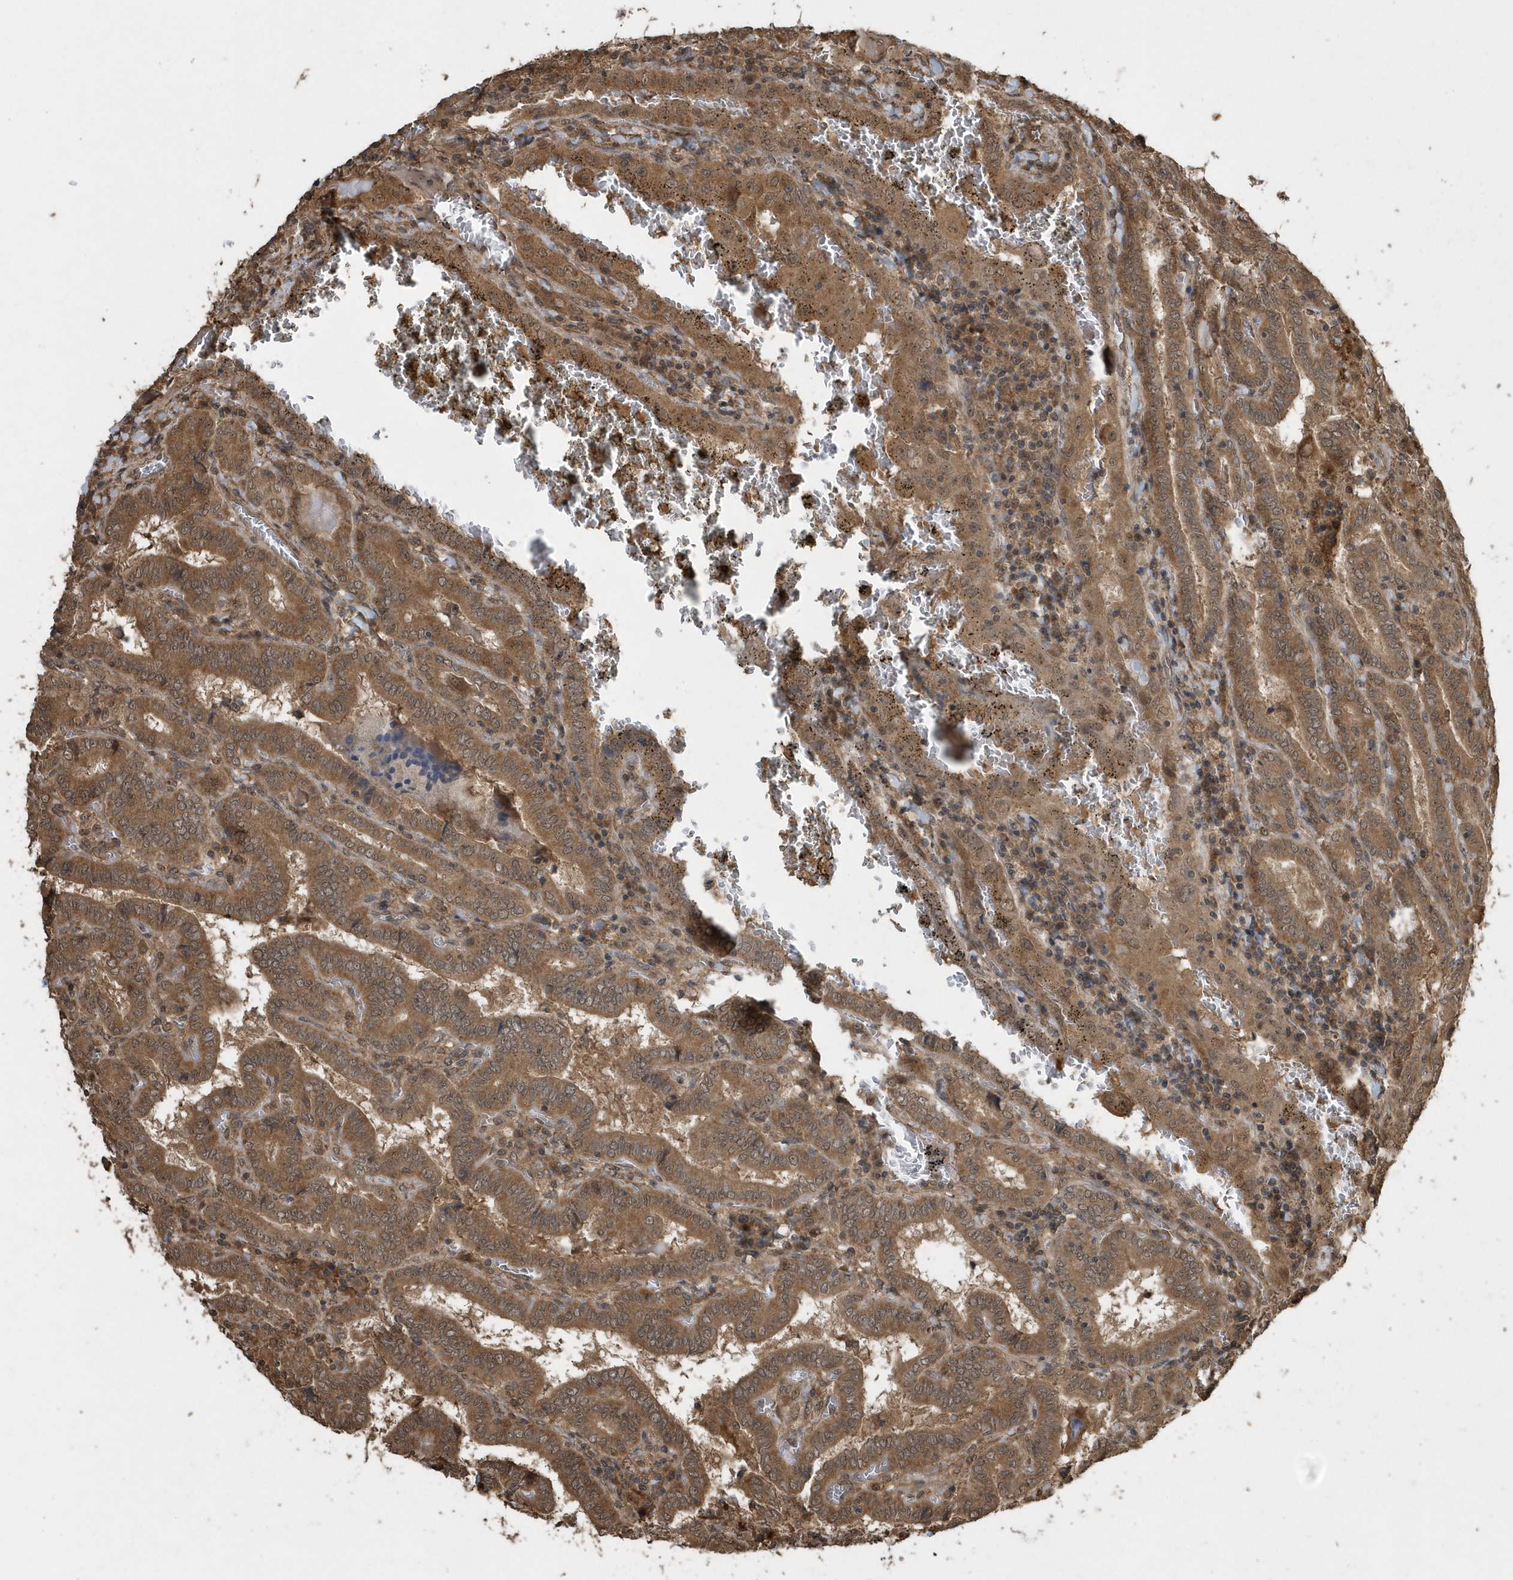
{"staining": {"intensity": "moderate", "quantity": ">75%", "location": "cytoplasmic/membranous"}, "tissue": "thyroid cancer", "cell_type": "Tumor cells", "image_type": "cancer", "snomed": [{"axis": "morphology", "description": "Papillary adenocarcinoma, NOS"}, {"axis": "topography", "description": "Thyroid gland"}], "caption": "A brown stain labels moderate cytoplasmic/membranous staining of a protein in papillary adenocarcinoma (thyroid) tumor cells.", "gene": "WASHC5", "patient": {"sex": "female", "age": 72}}